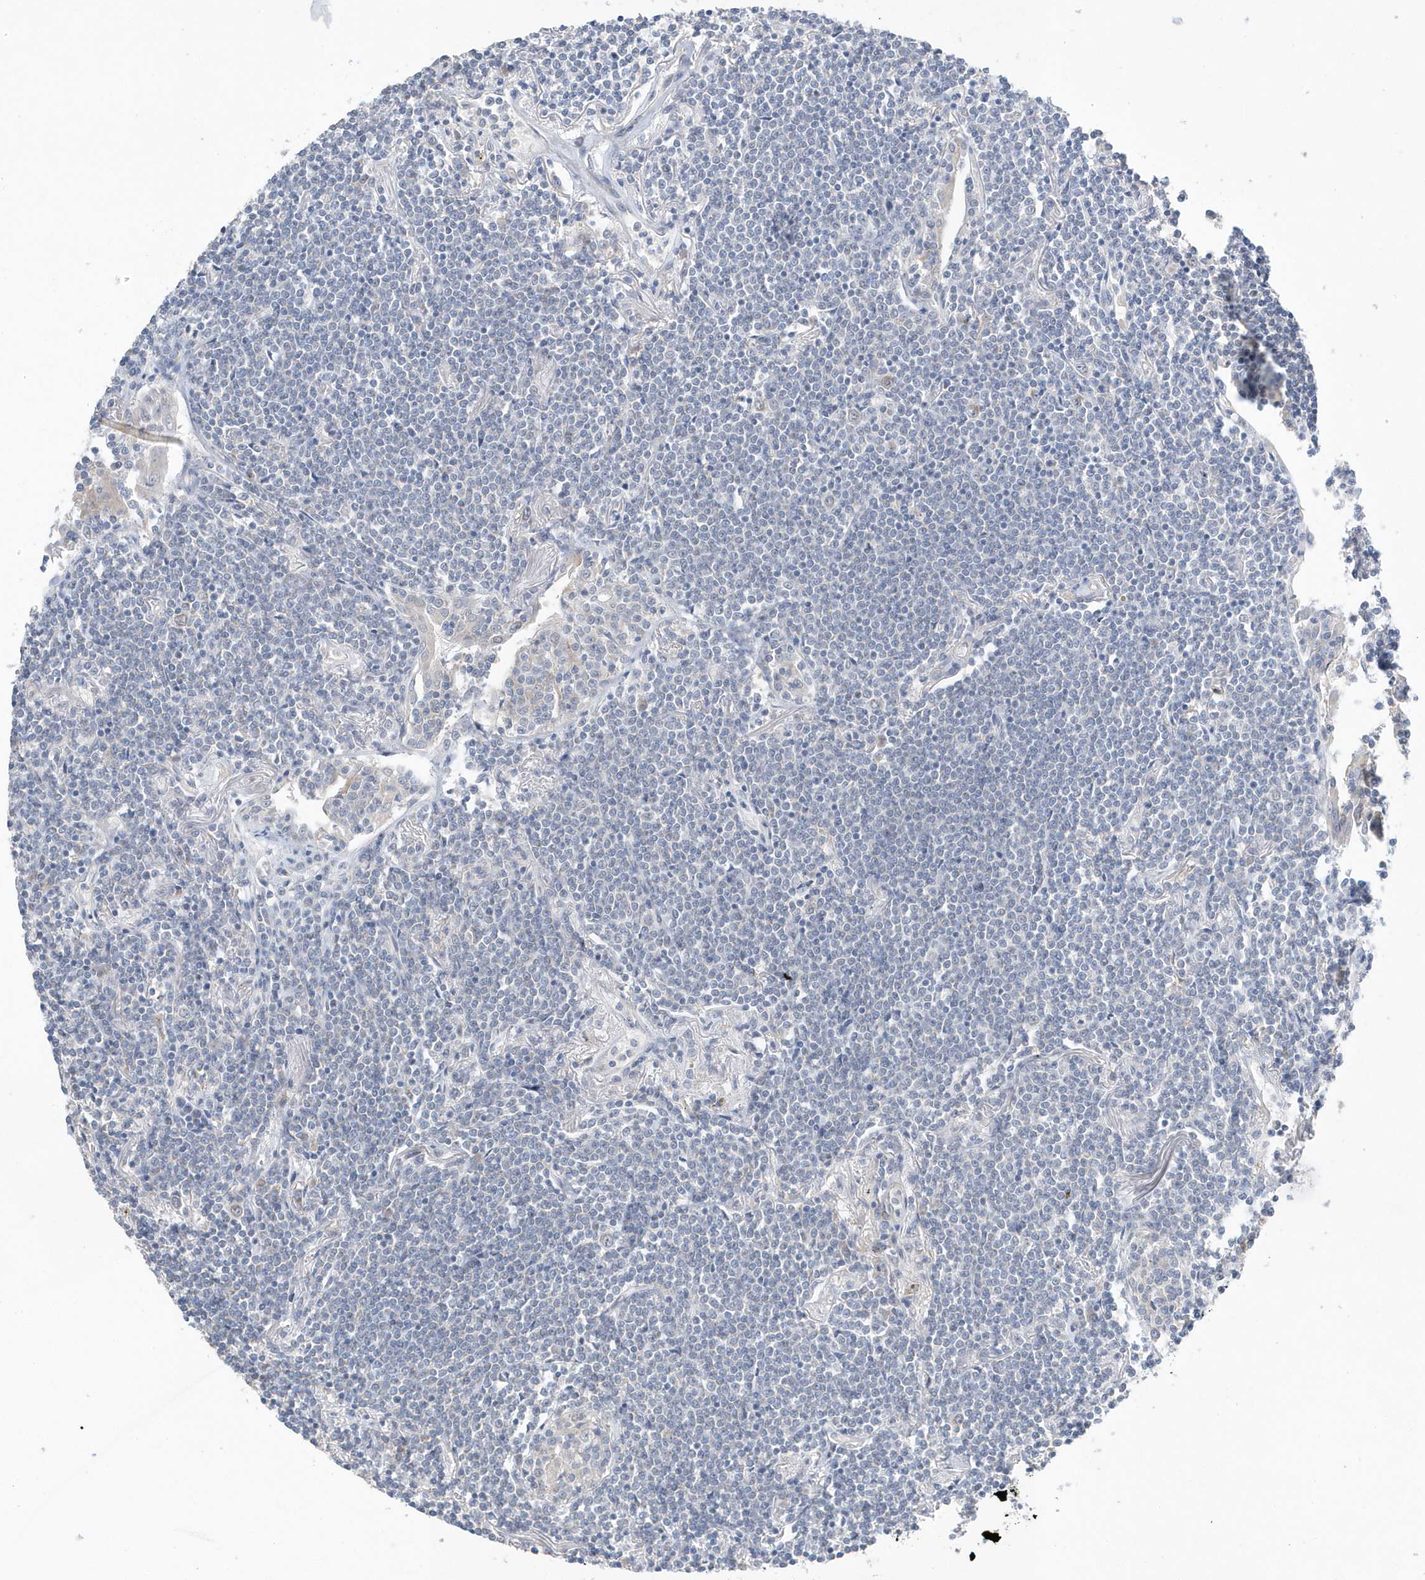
{"staining": {"intensity": "negative", "quantity": "none", "location": "none"}, "tissue": "lymphoma", "cell_type": "Tumor cells", "image_type": "cancer", "snomed": [{"axis": "morphology", "description": "Malignant lymphoma, non-Hodgkin's type, Low grade"}, {"axis": "topography", "description": "Lung"}], "caption": "There is no significant expression in tumor cells of malignant lymphoma, non-Hodgkin's type (low-grade).", "gene": "SPATA5", "patient": {"sex": "female", "age": 71}}